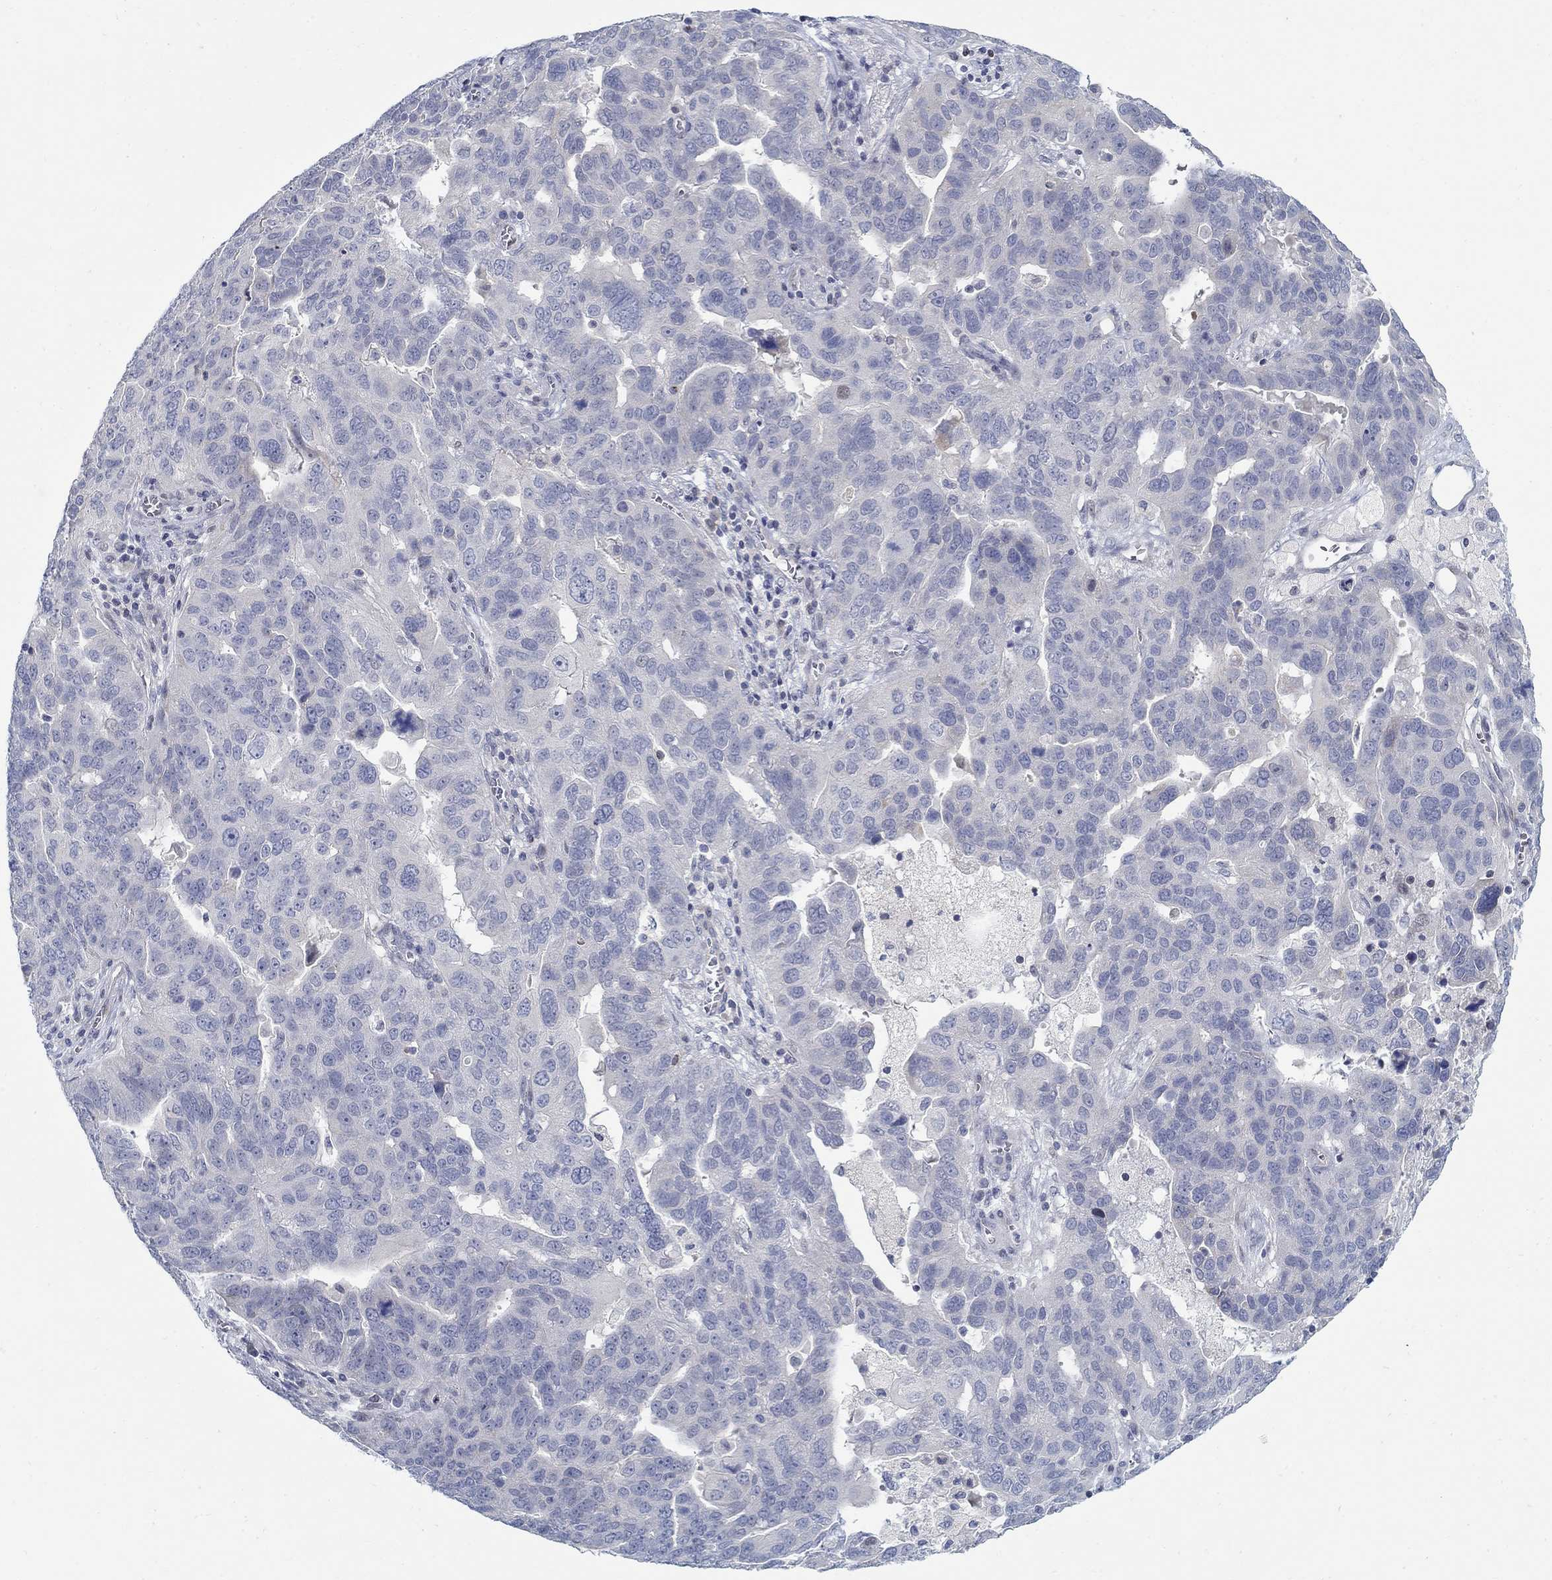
{"staining": {"intensity": "negative", "quantity": "none", "location": "none"}, "tissue": "ovarian cancer", "cell_type": "Tumor cells", "image_type": "cancer", "snomed": [{"axis": "morphology", "description": "Carcinoma, endometroid"}, {"axis": "topography", "description": "Soft tissue"}, {"axis": "topography", "description": "Ovary"}], "caption": "IHC photomicrograph of neoplastic tissue: ovarian cancer (endometroid carcinoma) stained with DAB reveals no significant protein expression in tumor cells.", "gene": "ANO7", "patient": {"sex": "female", "age": 52}}